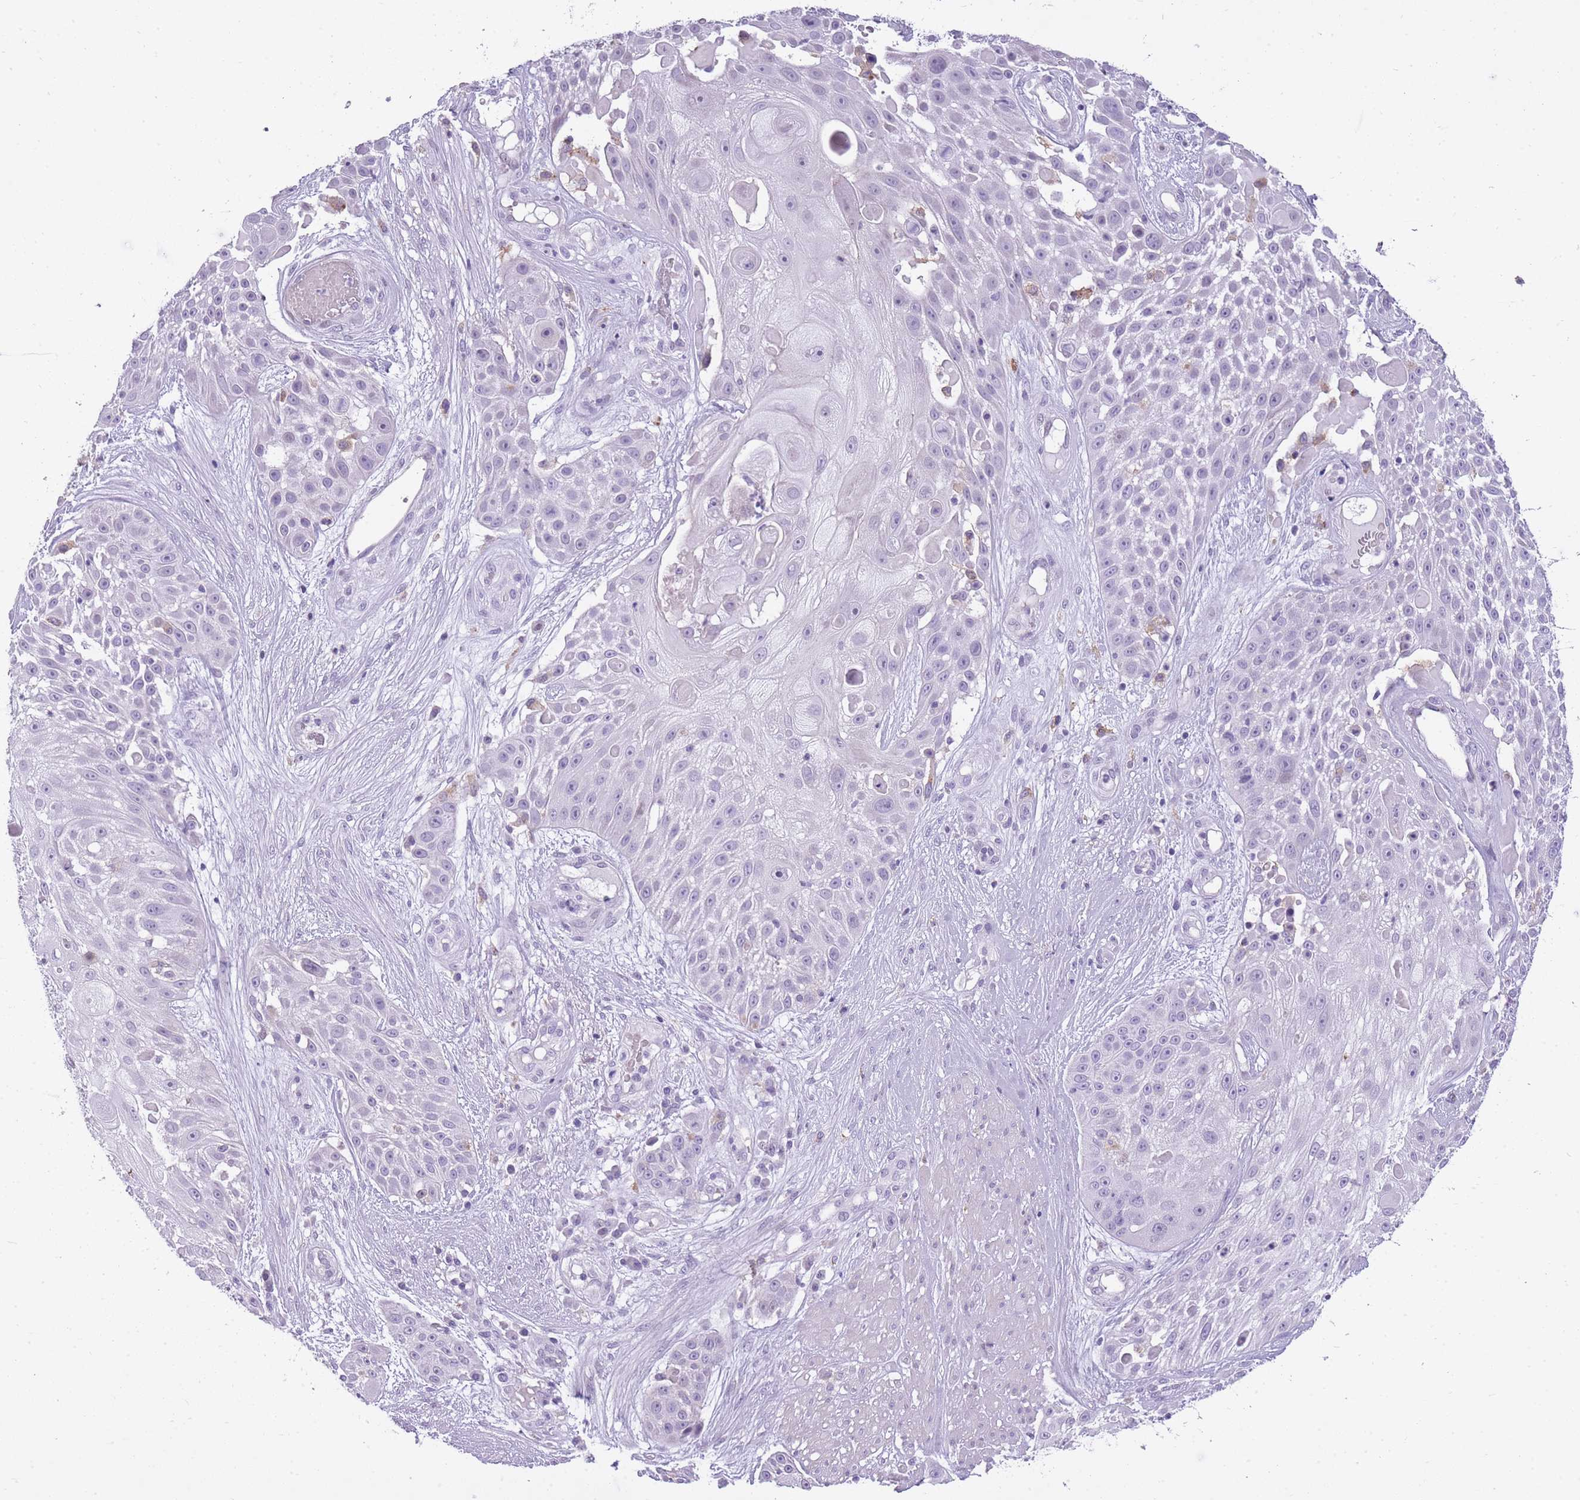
{"staining": {"intensity": "negative", "quantity": "none", "location": "none"}, "tissue": "skin cancer", "cell_type": "Tumor cells", "image_type": "cancer", "snomed": [{"axis": "morphology", "description": "Squamous cell carcinoma, NOS"}, {"axis": "topography", "description": "Skin"}], "caption": "Immunohistochemistry micrograph of human squamous cell carcinoma (skin) stained for a protein (brown), which displays no positivity in tumor cells.", "gene": "RADX", "patient": {"sex": "female", "age": 86}}